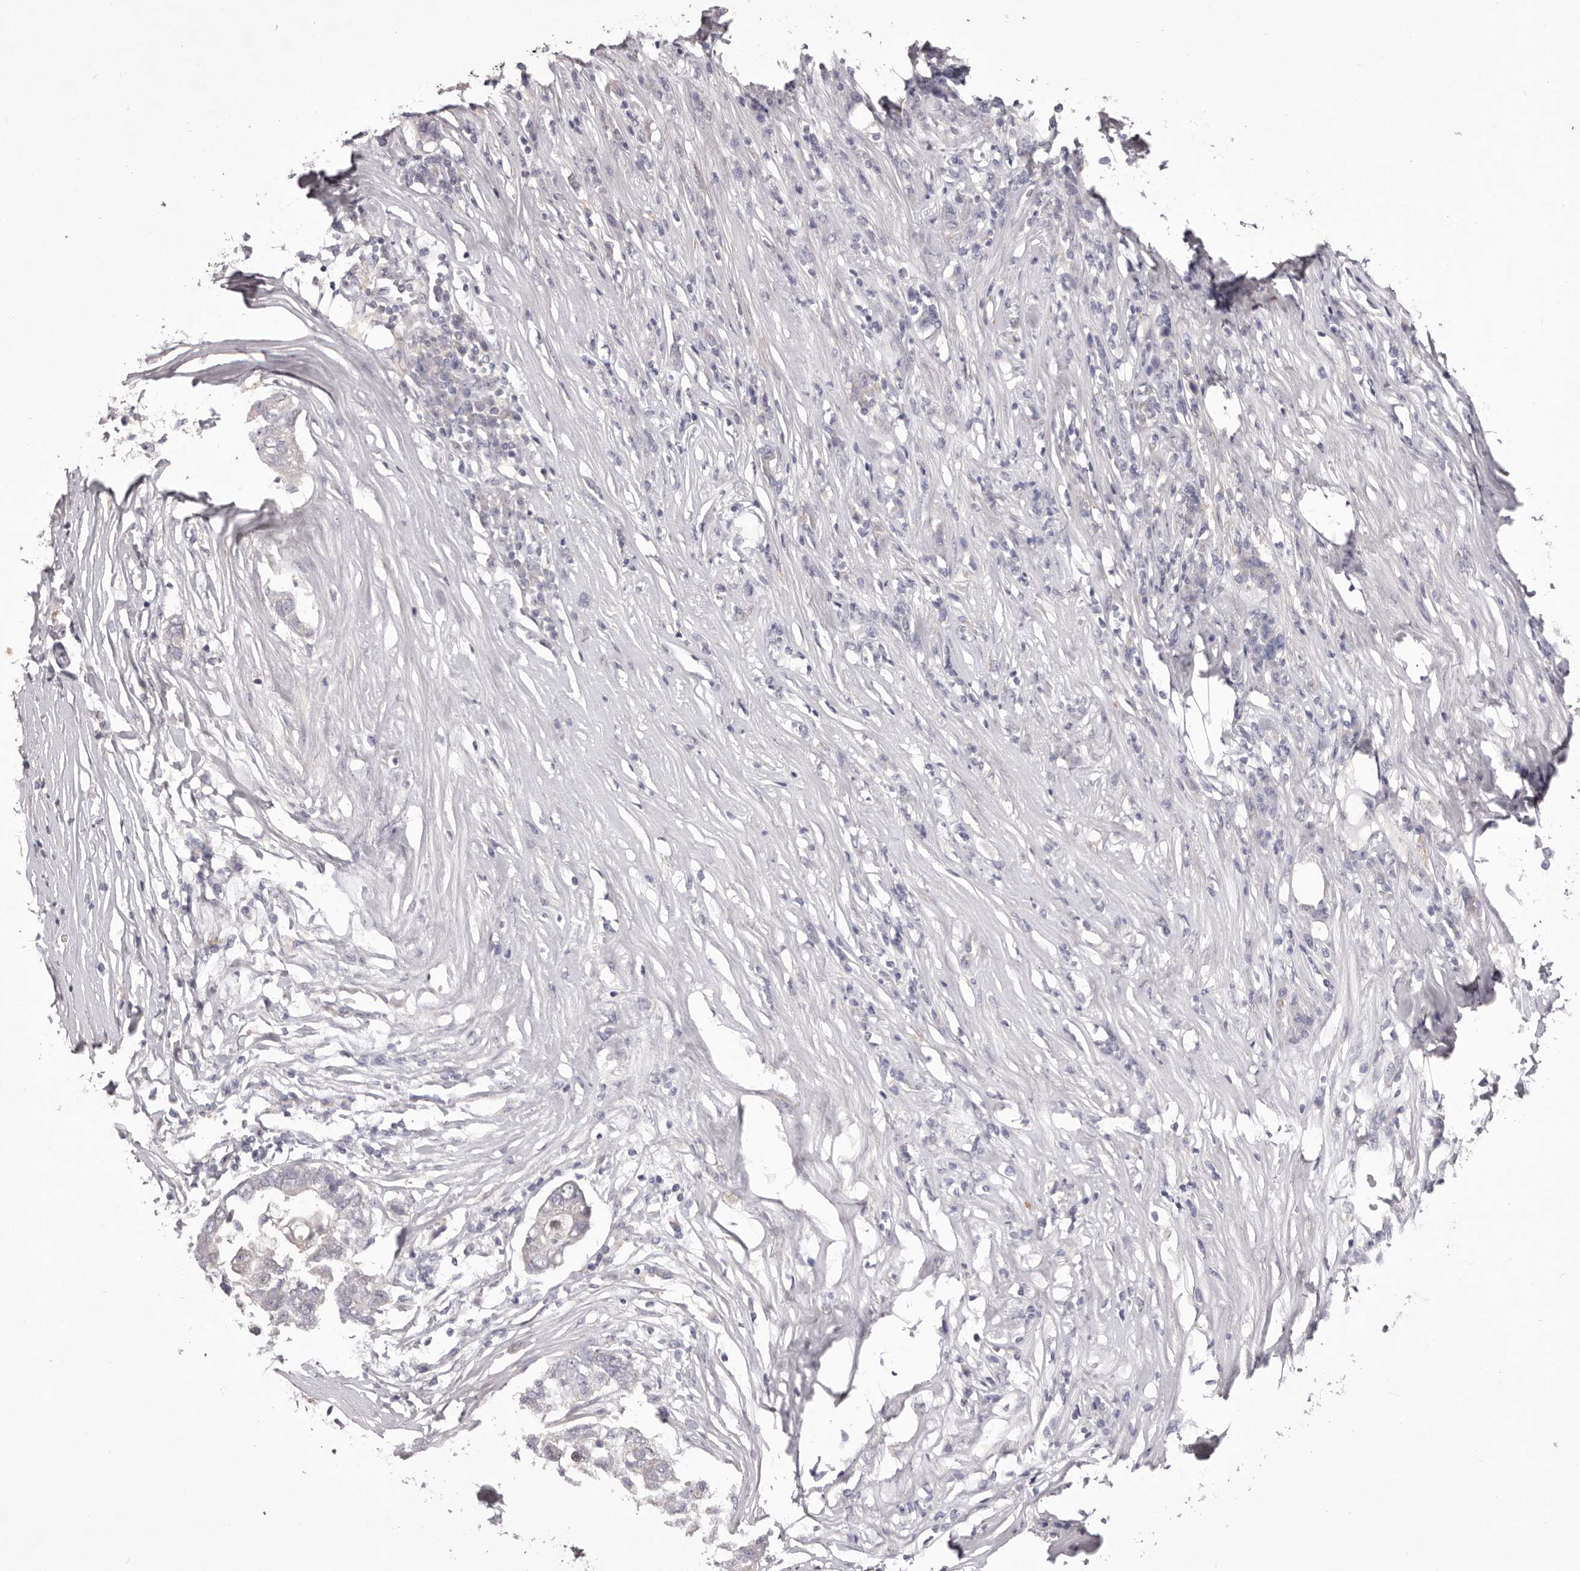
{"staining": {"intensity": "negative", "quantity": "none", "location": "none"}, "tissue": "pancreatic cancer", "cell_type": "Tumor cells", "image_type": "cancer", "snomed": [{"axis": "morphology", "description": "Adenocarcinoma, NOS"}, {"axis": "topography", "description": "Pancreas"}], "caption": "IHC of pancreatic cancer (adenocarcinoma) demonstrates no staining in tumor cells.", "gene": "PNRC1", "patient": {"sex": "female", "age": 61}}